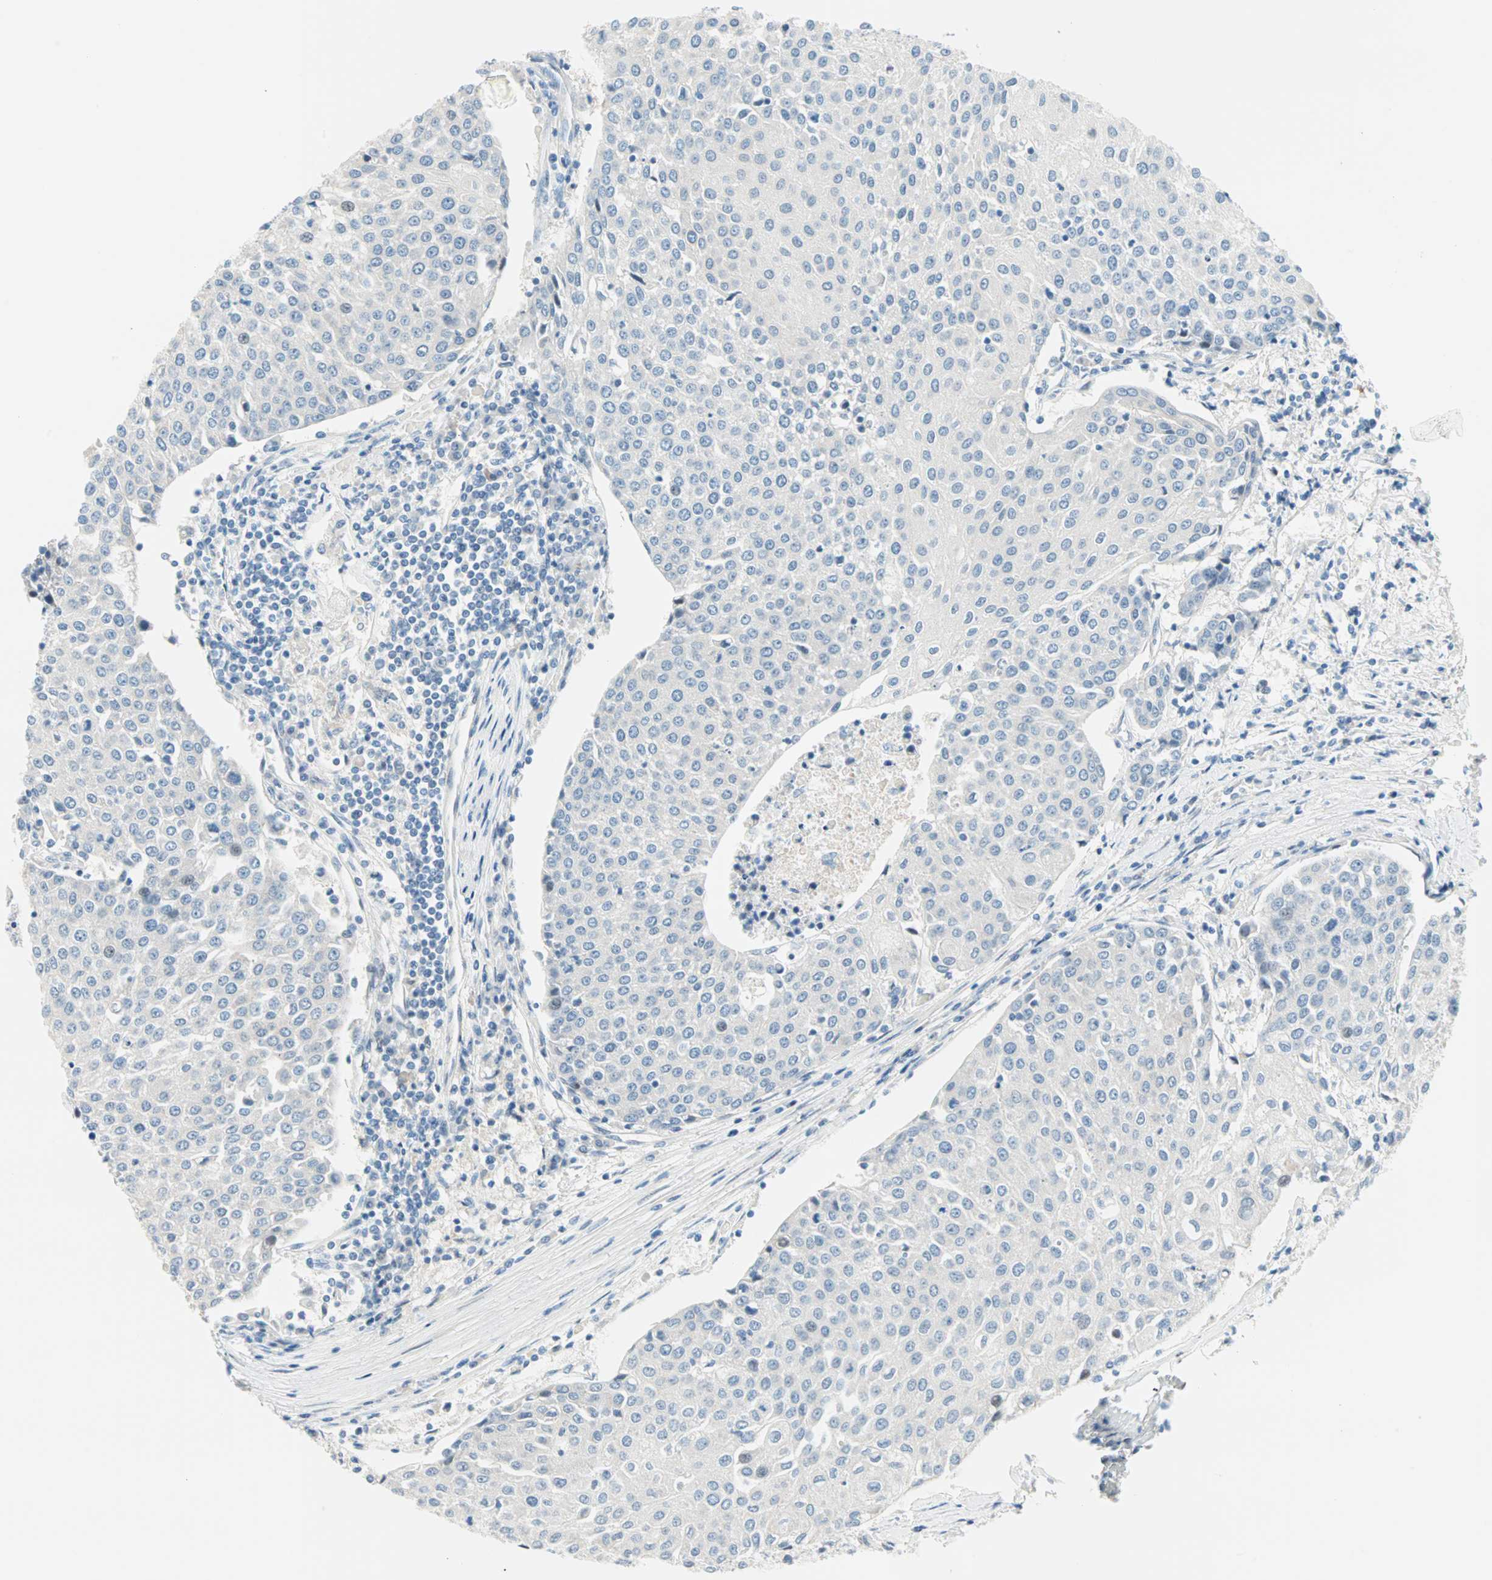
{"staining": {"intensity": "negative", "quantity": "none", "location": "none"}, "tissue": "urothelial cancer", "cell_type": "Tumor cells", "image_type": "cancer", "snomed": [{"axis": "morphology", "description": "Urothelial carcinoma, High grade"}, {"axis": "topography", "description": "Urinary bladder"}], "caption": "A micrograph of human urothelial carcinoma (high-grade) is negative for staining in tumor cells.", "gene": "TMEM163", "patient": {"sex": "female", "age": 85}}